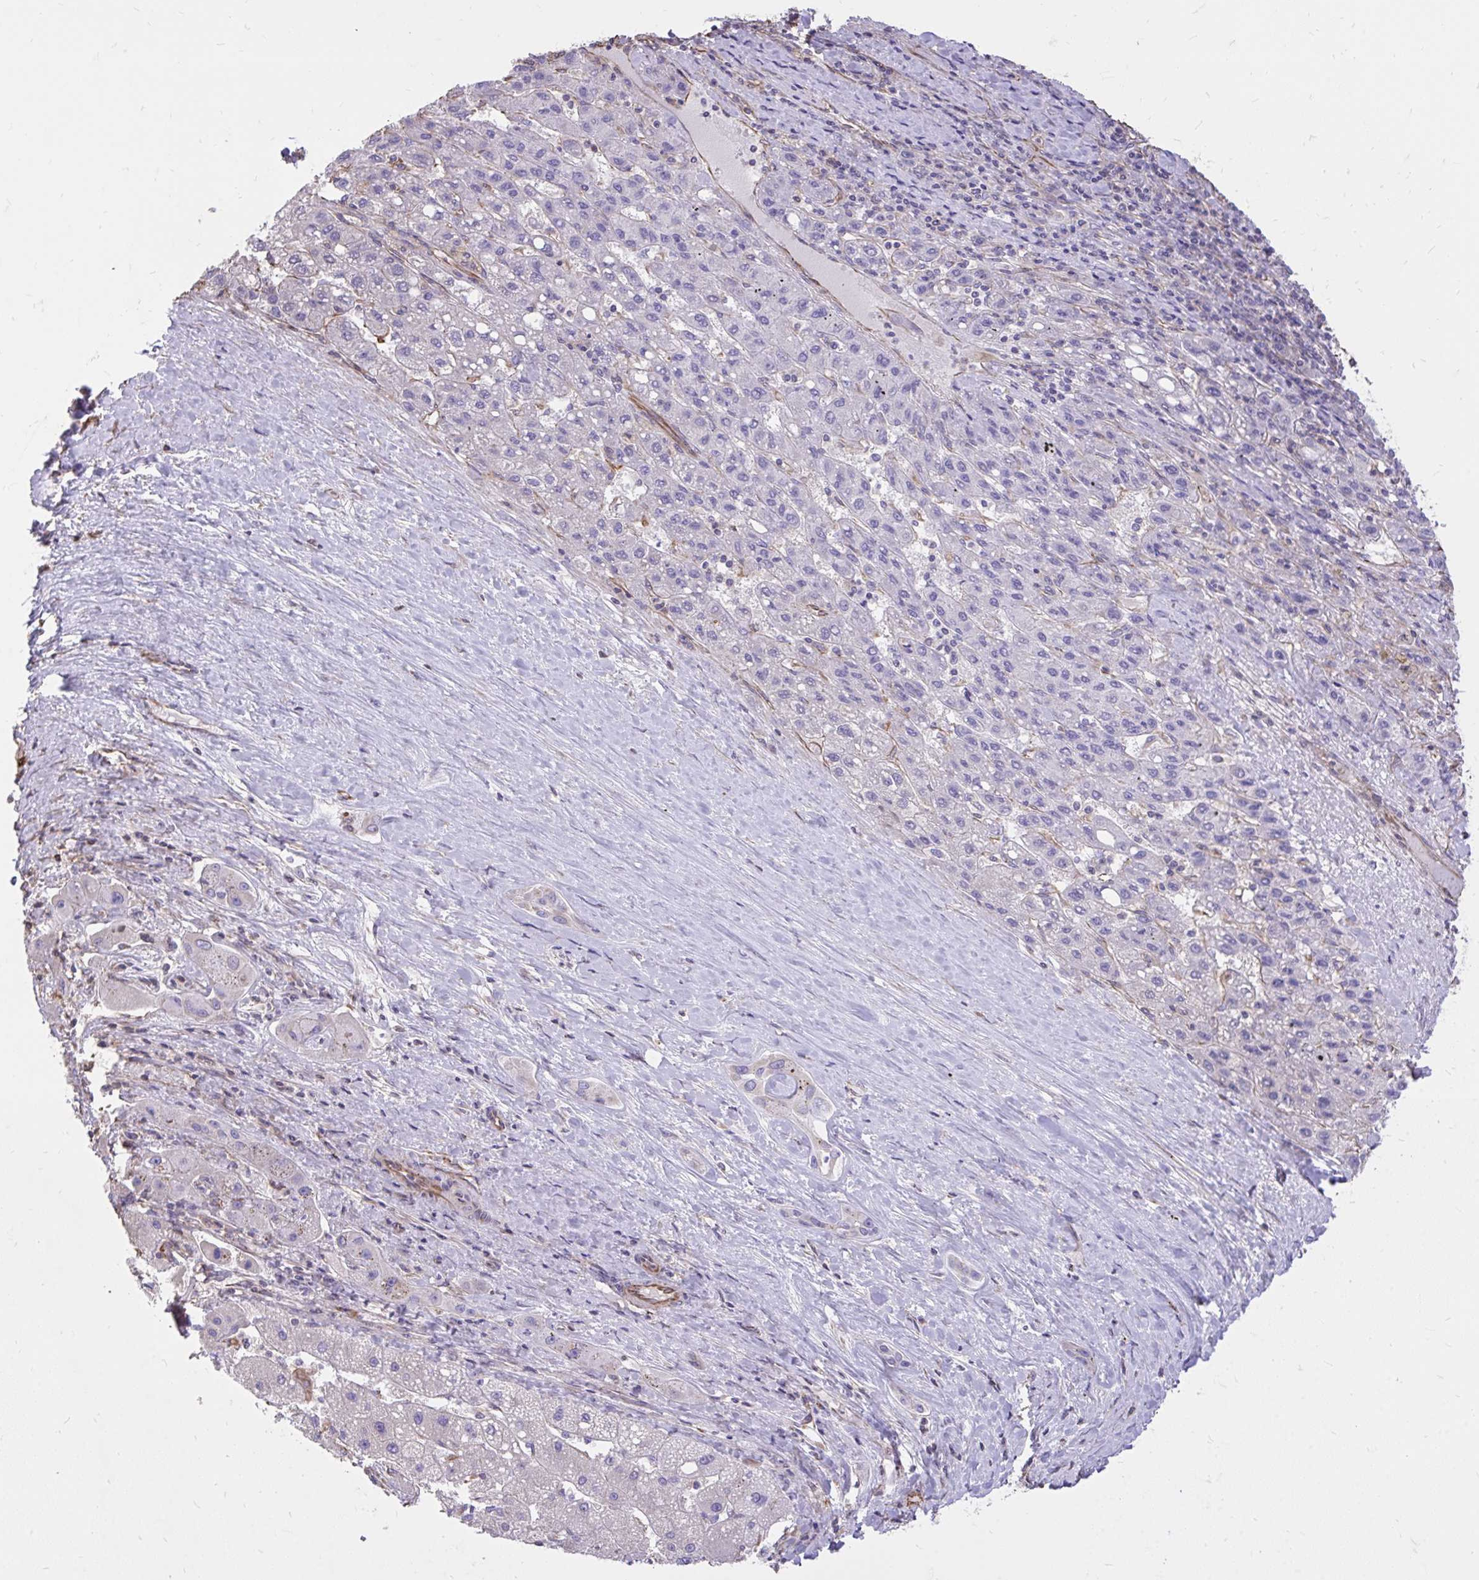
{"staining": {"intensity": "negative", "quantity": "none", "location": "none"}, "tissue": "liver cancer", "cell_type": "Tumor cells", "image_type": "cancer", "snomed": [{"axis": "morphology", "description": "Carcinoma, Hepatocellular, NOS"}, {"axis": "topography", "description": "Liver"}], "caption": "Immunohistochemical staining of liver cancer (hepatocellular carcinoma) exhibits no significant positivity in tumor cells.", "gene": "RNF103", "patient": {"sex": "female", "age": 82}}